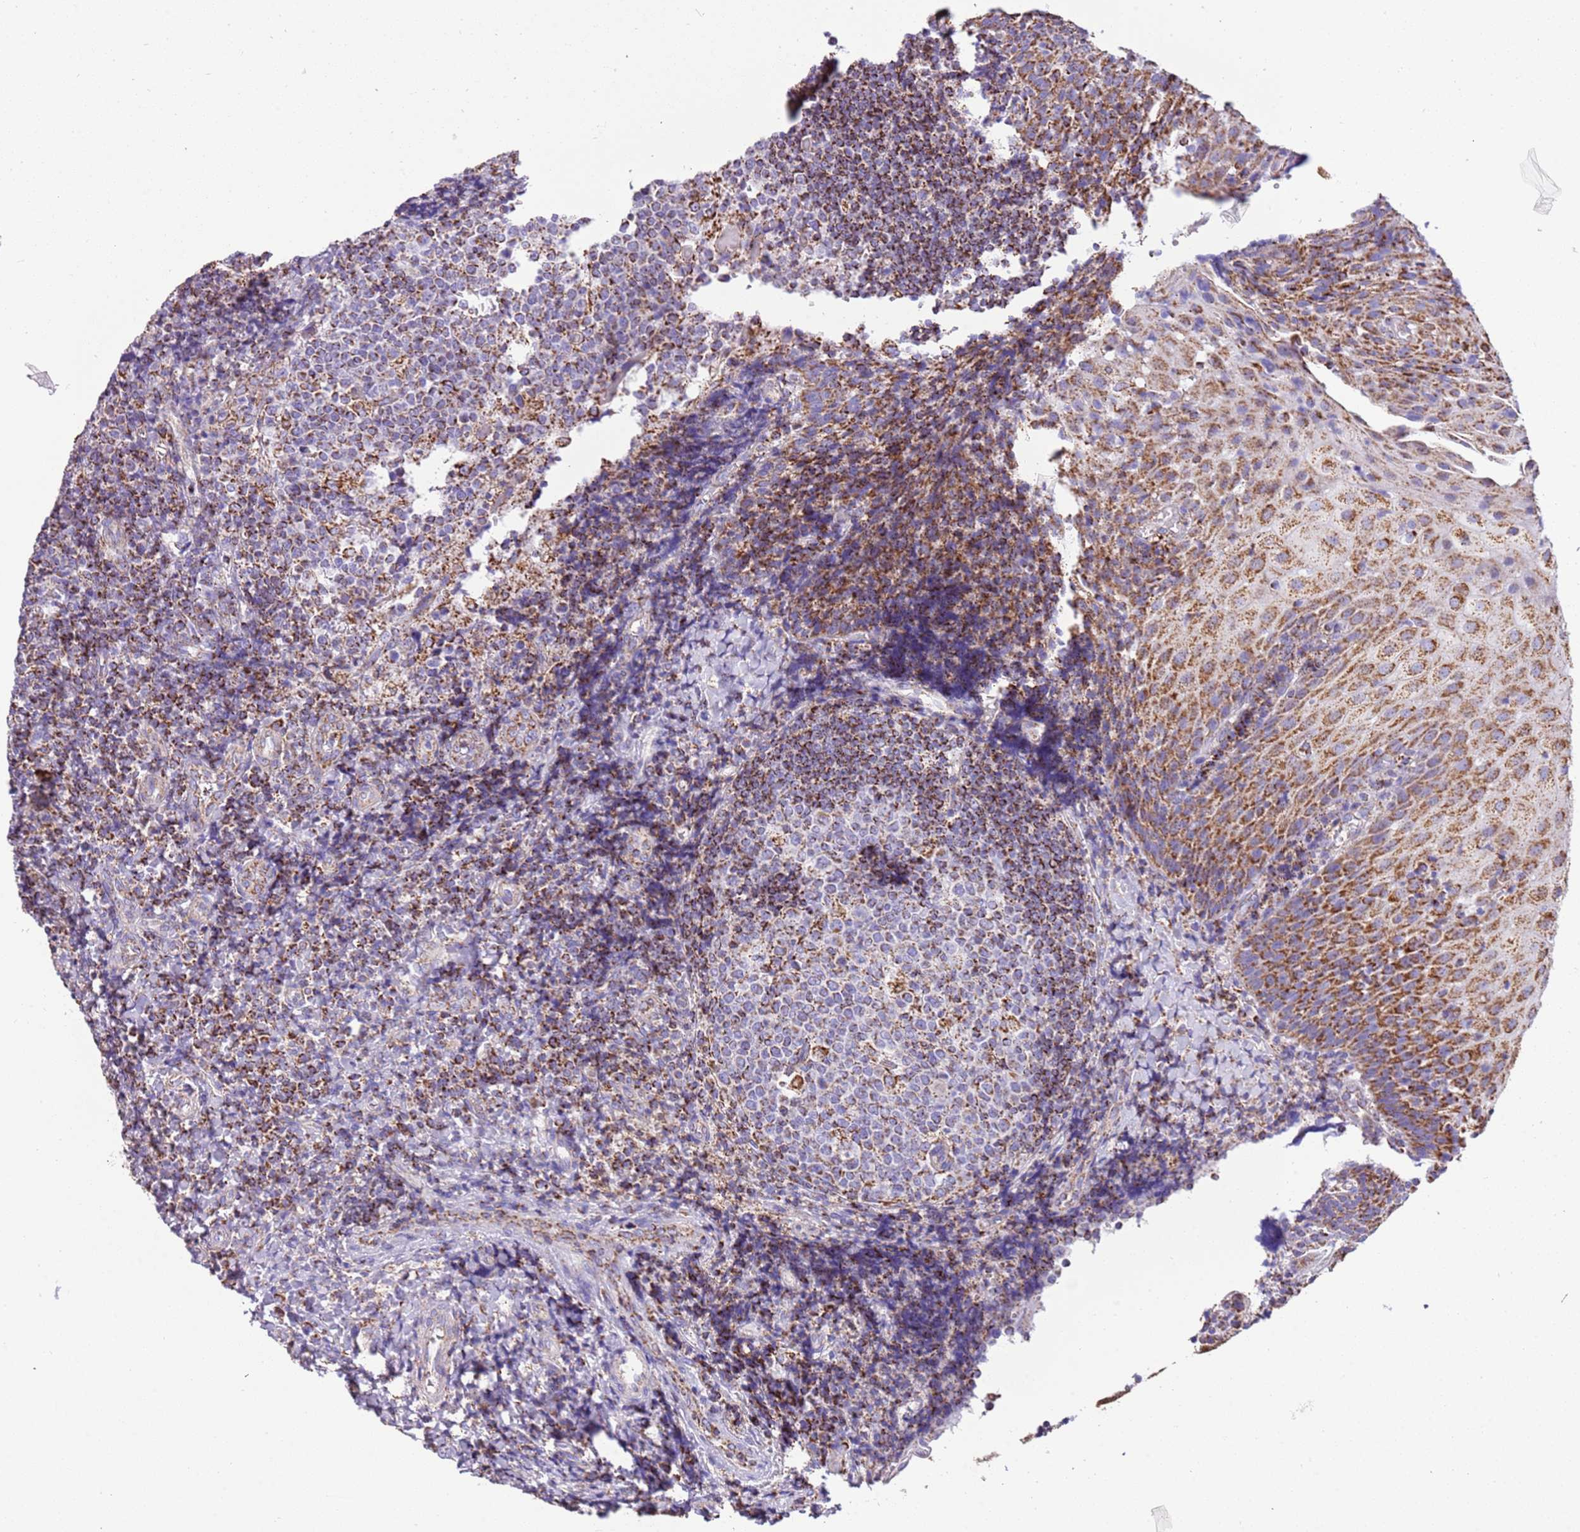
{"staining": {"intensity": "moderate", "quantity": ">75%", "location": "cytoplasmic/membranous"}, "tissue": "tonsil", "cell_type": "Germinal center cells", "image_type": "normal", "snomed": [{"axis": "morphology", "description": "Normal tissue, NOS"}, {"axis": "topography", "description": "Tonsil"}], "caption": "Immunohistochemical staining of normal tonsil exhibits moderate cytoplasmic/membranous protein positivity in approximately >75% of germinal center cells.", "gene": "SUCLG2", "patient": {"sex": "female", "age": 19}}